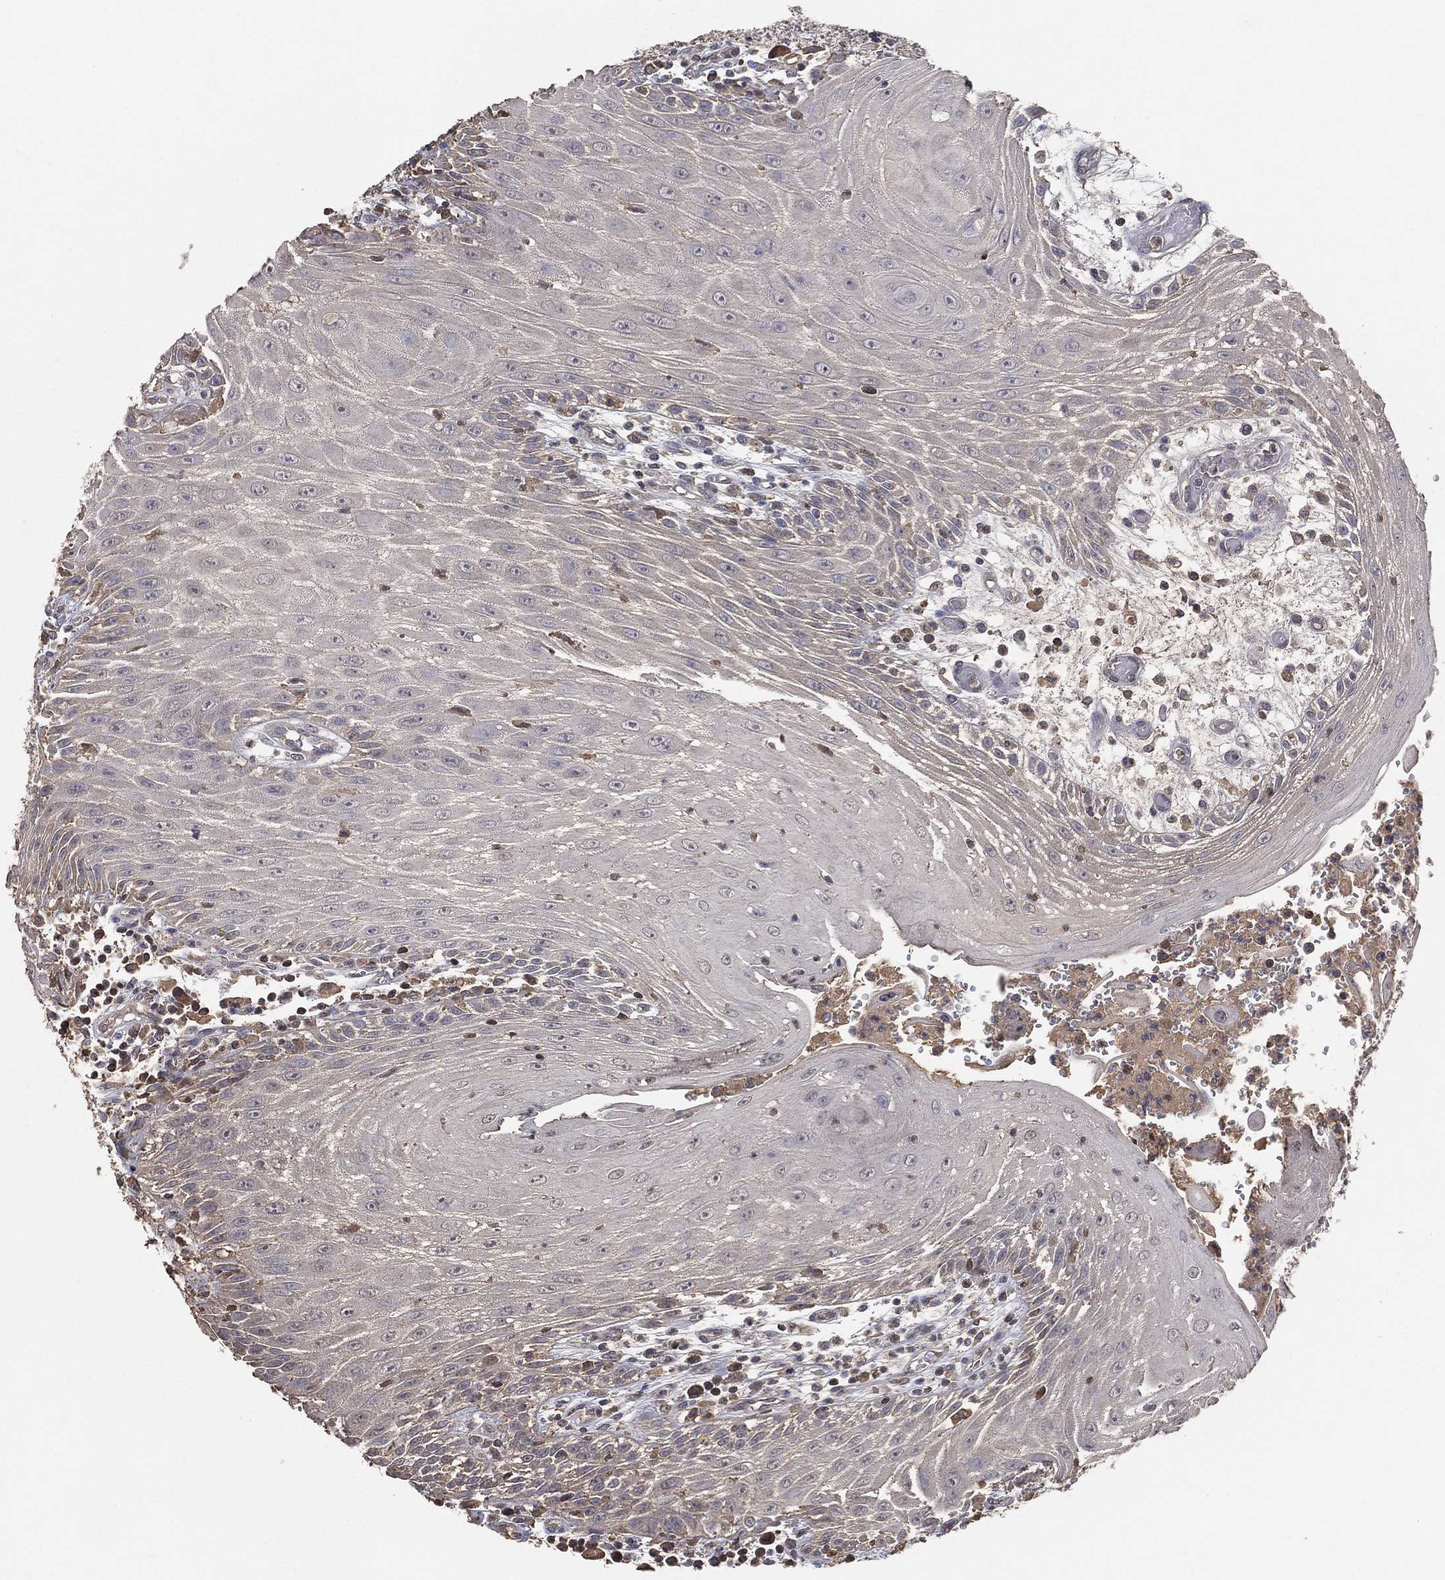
{"staining": {"intensity": "negative", "quantity": "none", "location": "none"}, "tissue": "head and neck cancer", "cell_type": "Tumor cells", "image_type": "cancer", "snomed": [{"axis": "morphology", "description": "Squamous cell carcinoma, NOS"}, {"axis": "topography", "description": "Oral tissue"}, {"axis": "topography", "description": "Head-Neck"}], "caption": "High power microscopy histopathology image of an immunohistochemistry photomicrograph of squamous cell carcinoma (head and neck), revealing no significant expression in tumor cells.", "gene": "SNAP25", "patient": {"sex": "male", "age": 58}}